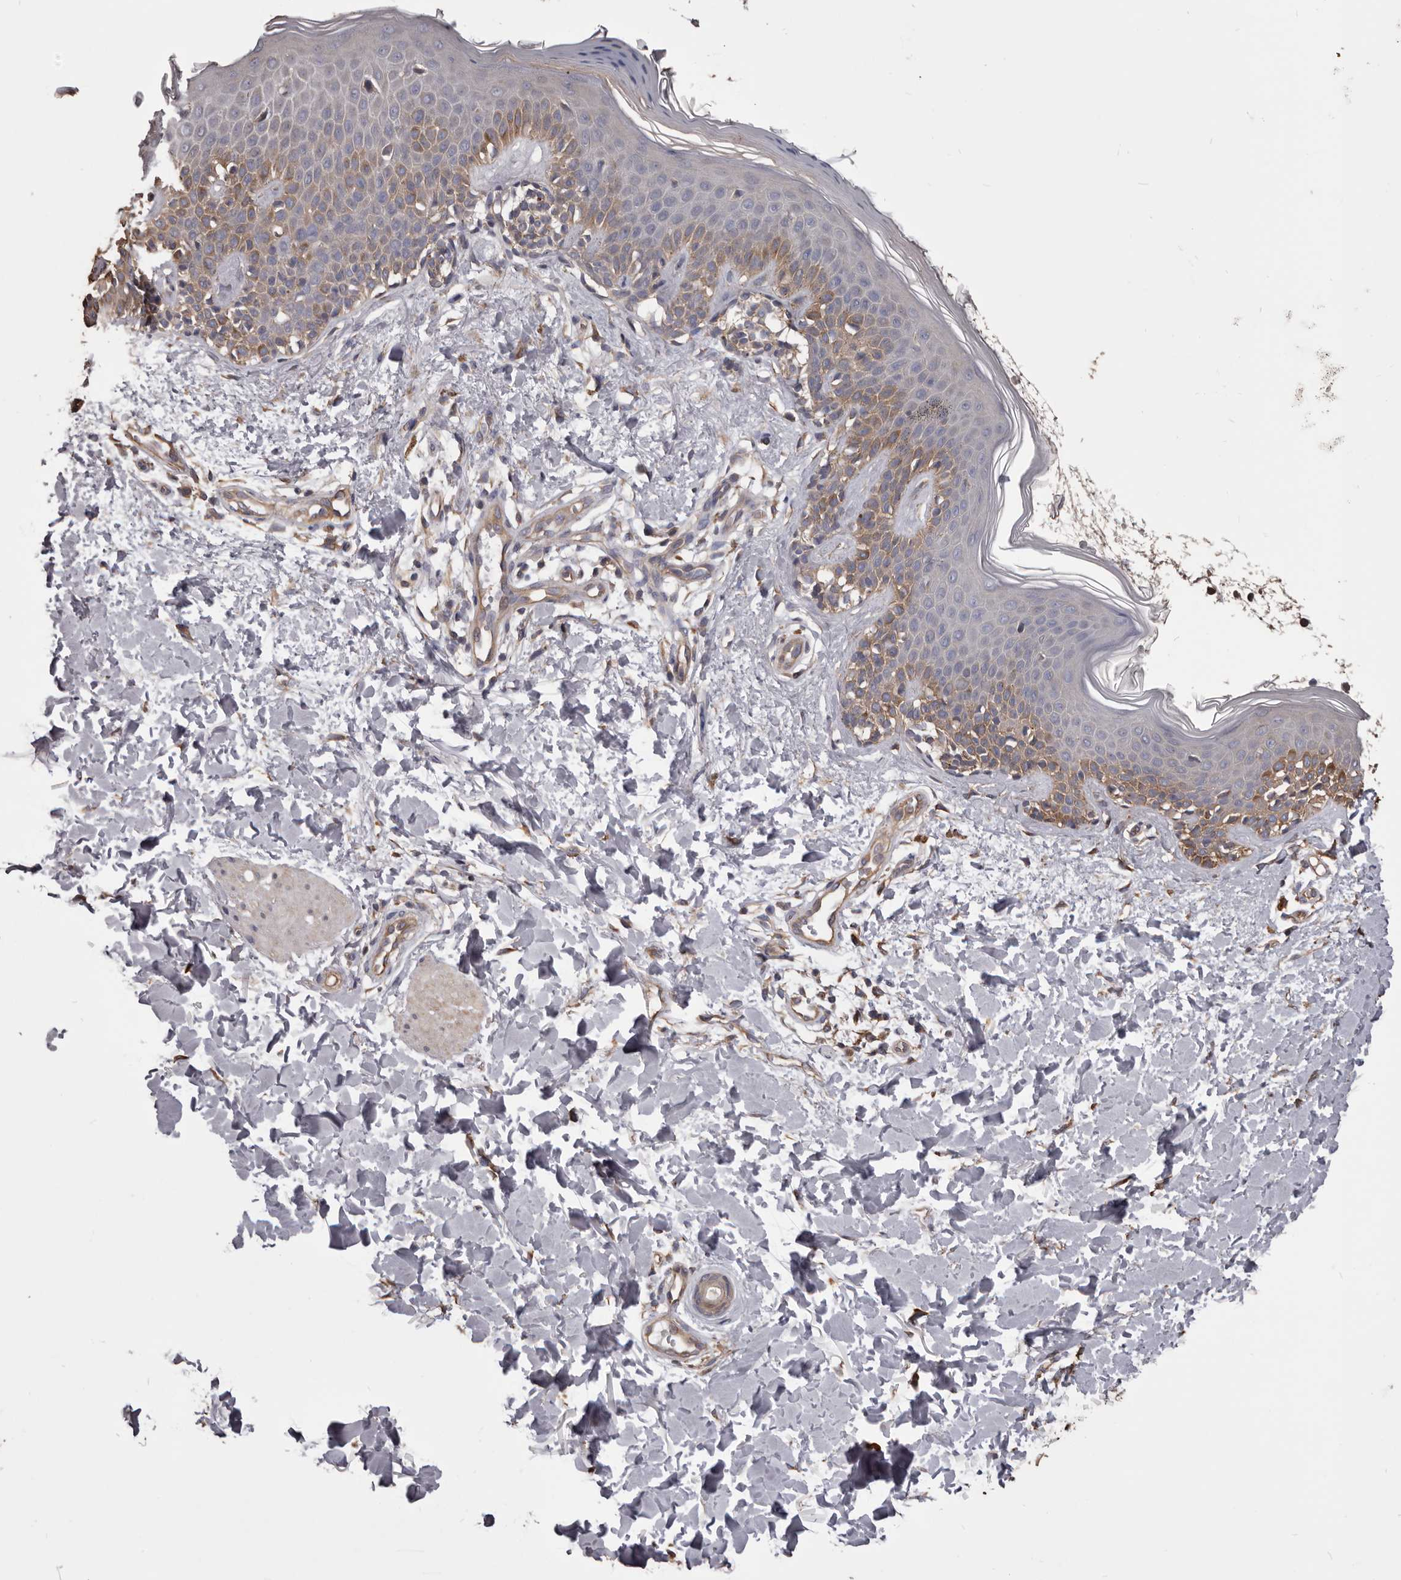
{"staining": {"intensity": "moderate", "quantity": ">75%", "location": "cytoplasmic/membranous"}, "tissue": "skin", "cell_type": "Fibroblasts", "image_type": "normal", "snomed": [{"axis": "morphology", "description": "Normal tissue, NOS"}, {"axis": "topography", "description": "Skin"}], "caption": "An immunohistochemistry image of unremarkable tissue is shown. Protein staining in brown highlights moderate cytoplasmic/membranous positivity in skin within fibroblasts.", "gene": "CEP104", "patient": {"sex": "male", "age": 37}}